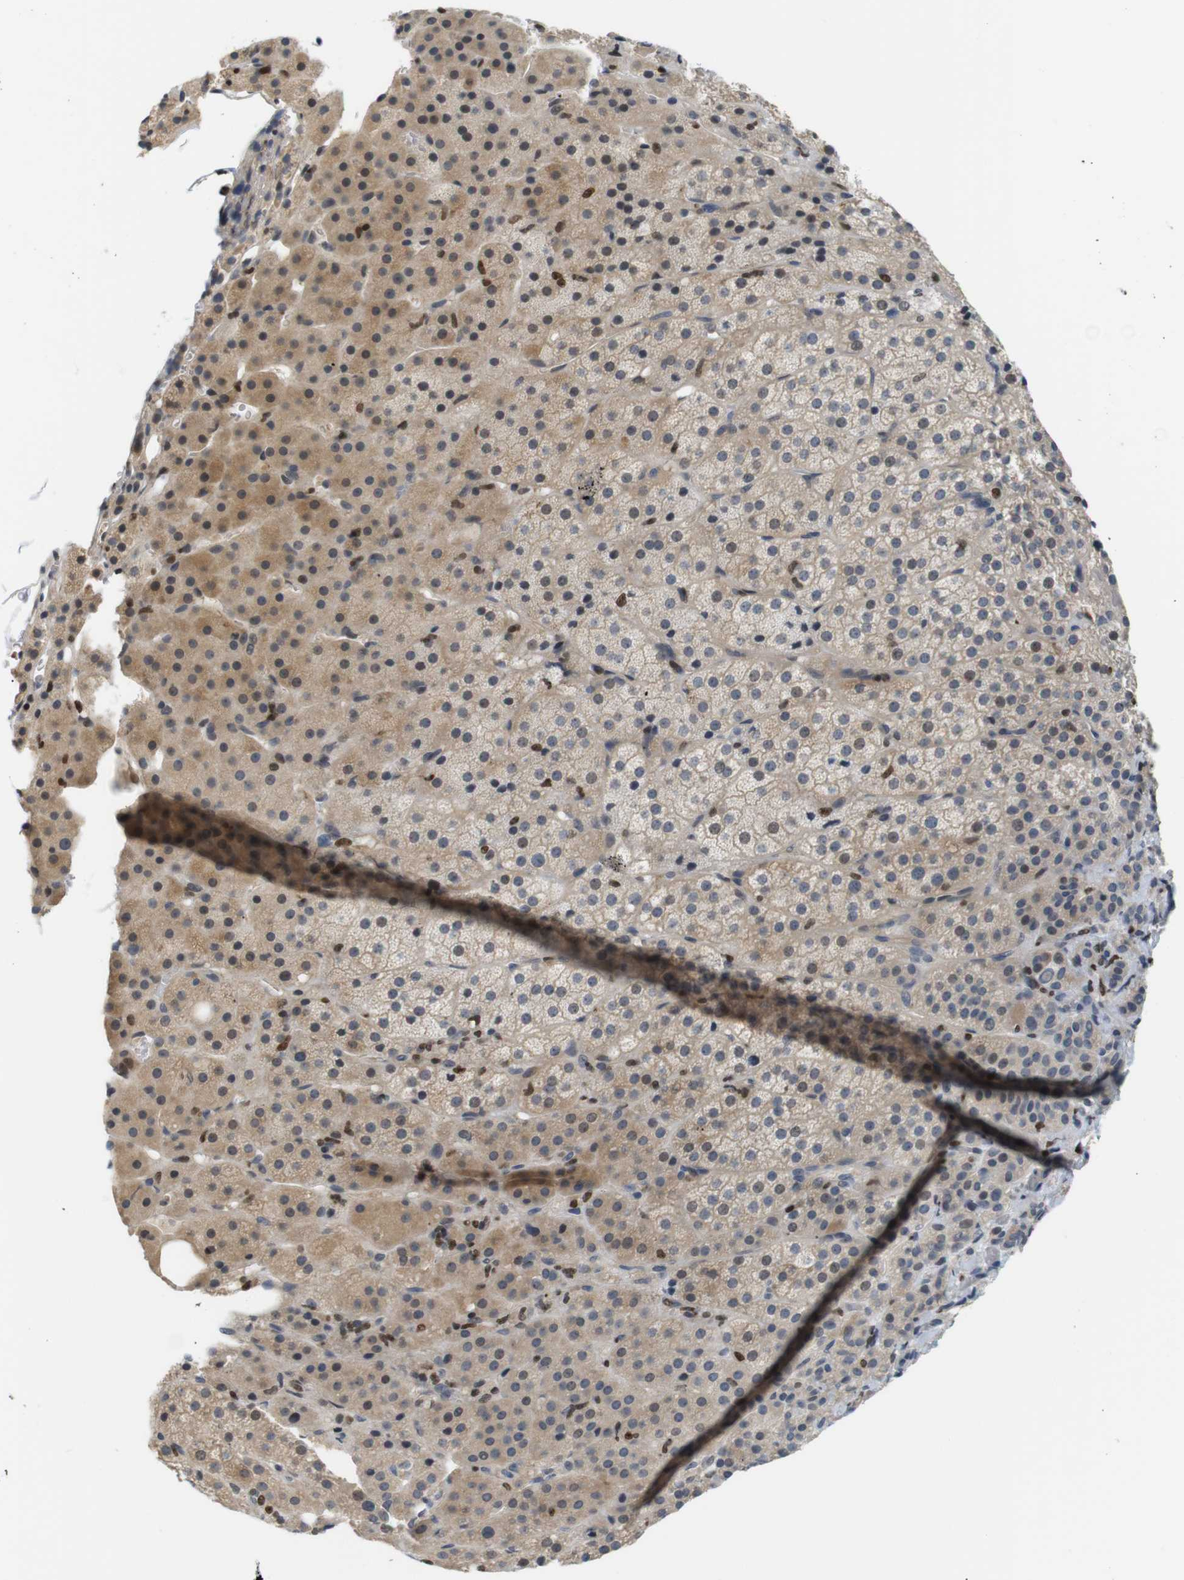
{"staining": {"intensity": "moderate", "quantity": ">75%", "location": "cytoplasmic/membranous,nuclear"}, "tissue": "adrenal gland", "cell_type": "Glandular cells", "image_type": "normal", "snomed": [{"axis": "morphology", "description": "Normal tissue, NOS"}, {"axis": "topography", "description": "Adrenal gland"}], "caption": "Unremarkable adrenal gland exhibits moderate cytoplasmic/membranous,nuclear expression in approximately >75% of glandular cells.", "gene": "MBD1", "patient": {"sex": "female", "age": 57}}